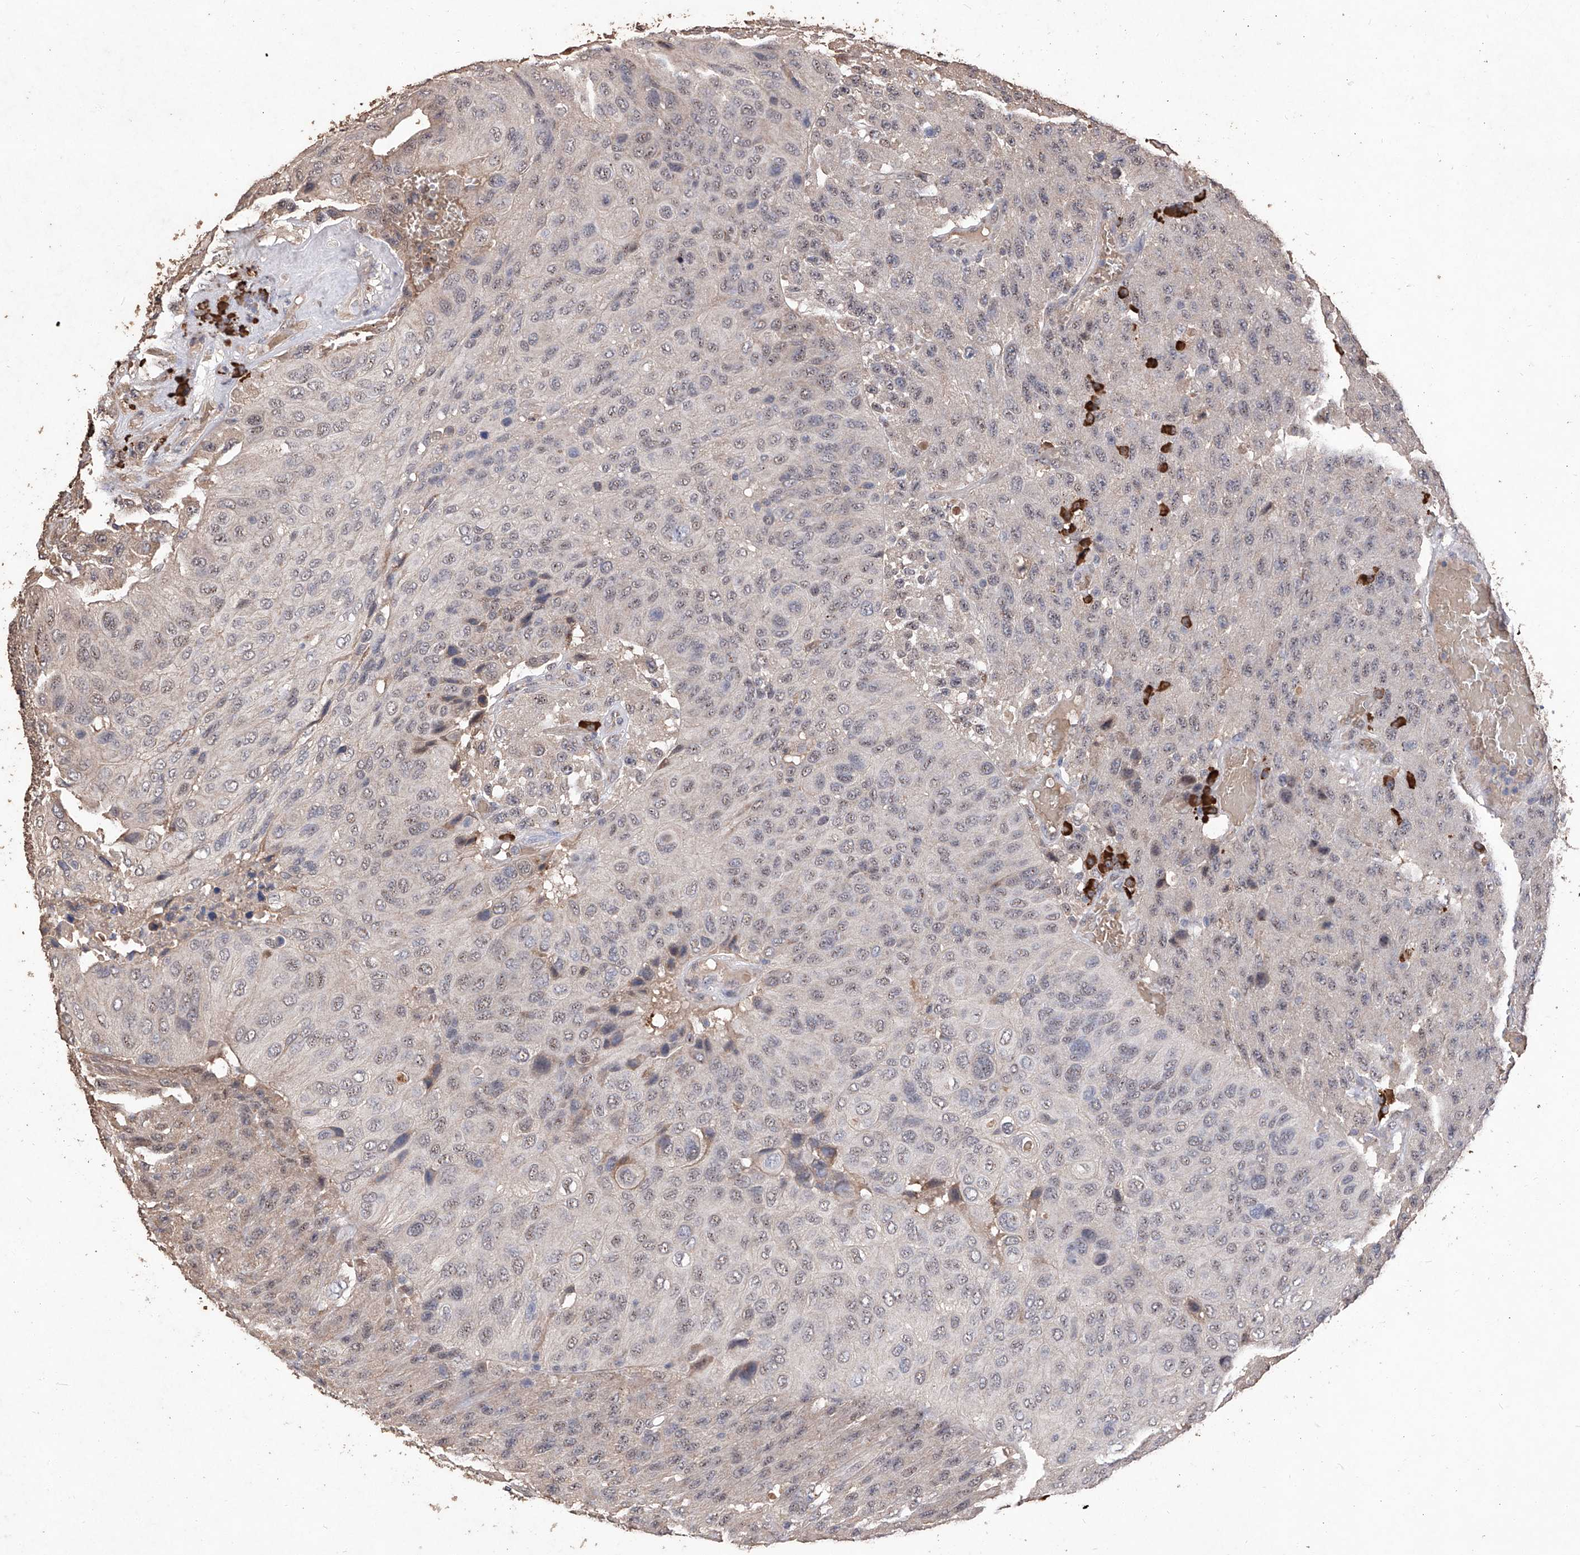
{"staining": {"intensity": "weak", "quantity": "25%-75%", "location": "cytoplasmic/membranous,nuclear"}, "tissue": "urothelial cancer", "cell_type": "Tumor cells", "image_type": "cancer", "snomed": [{"axis": "morphology", "description": "Urothelial carcinoma, High grade"}, {"axis": "topography", "description": "Urinary bladder"}], "caption": "DAB immunohistochemical staining of urothelial cancer shows weak cytoplasmic/membranous and nuclear protein positivity in approximately 25%-75% of tumor cells. (IHC, brightfield microscopy, high magnification).", "gene": "EML1", "patient": {"sex": "male", "age": 66}}